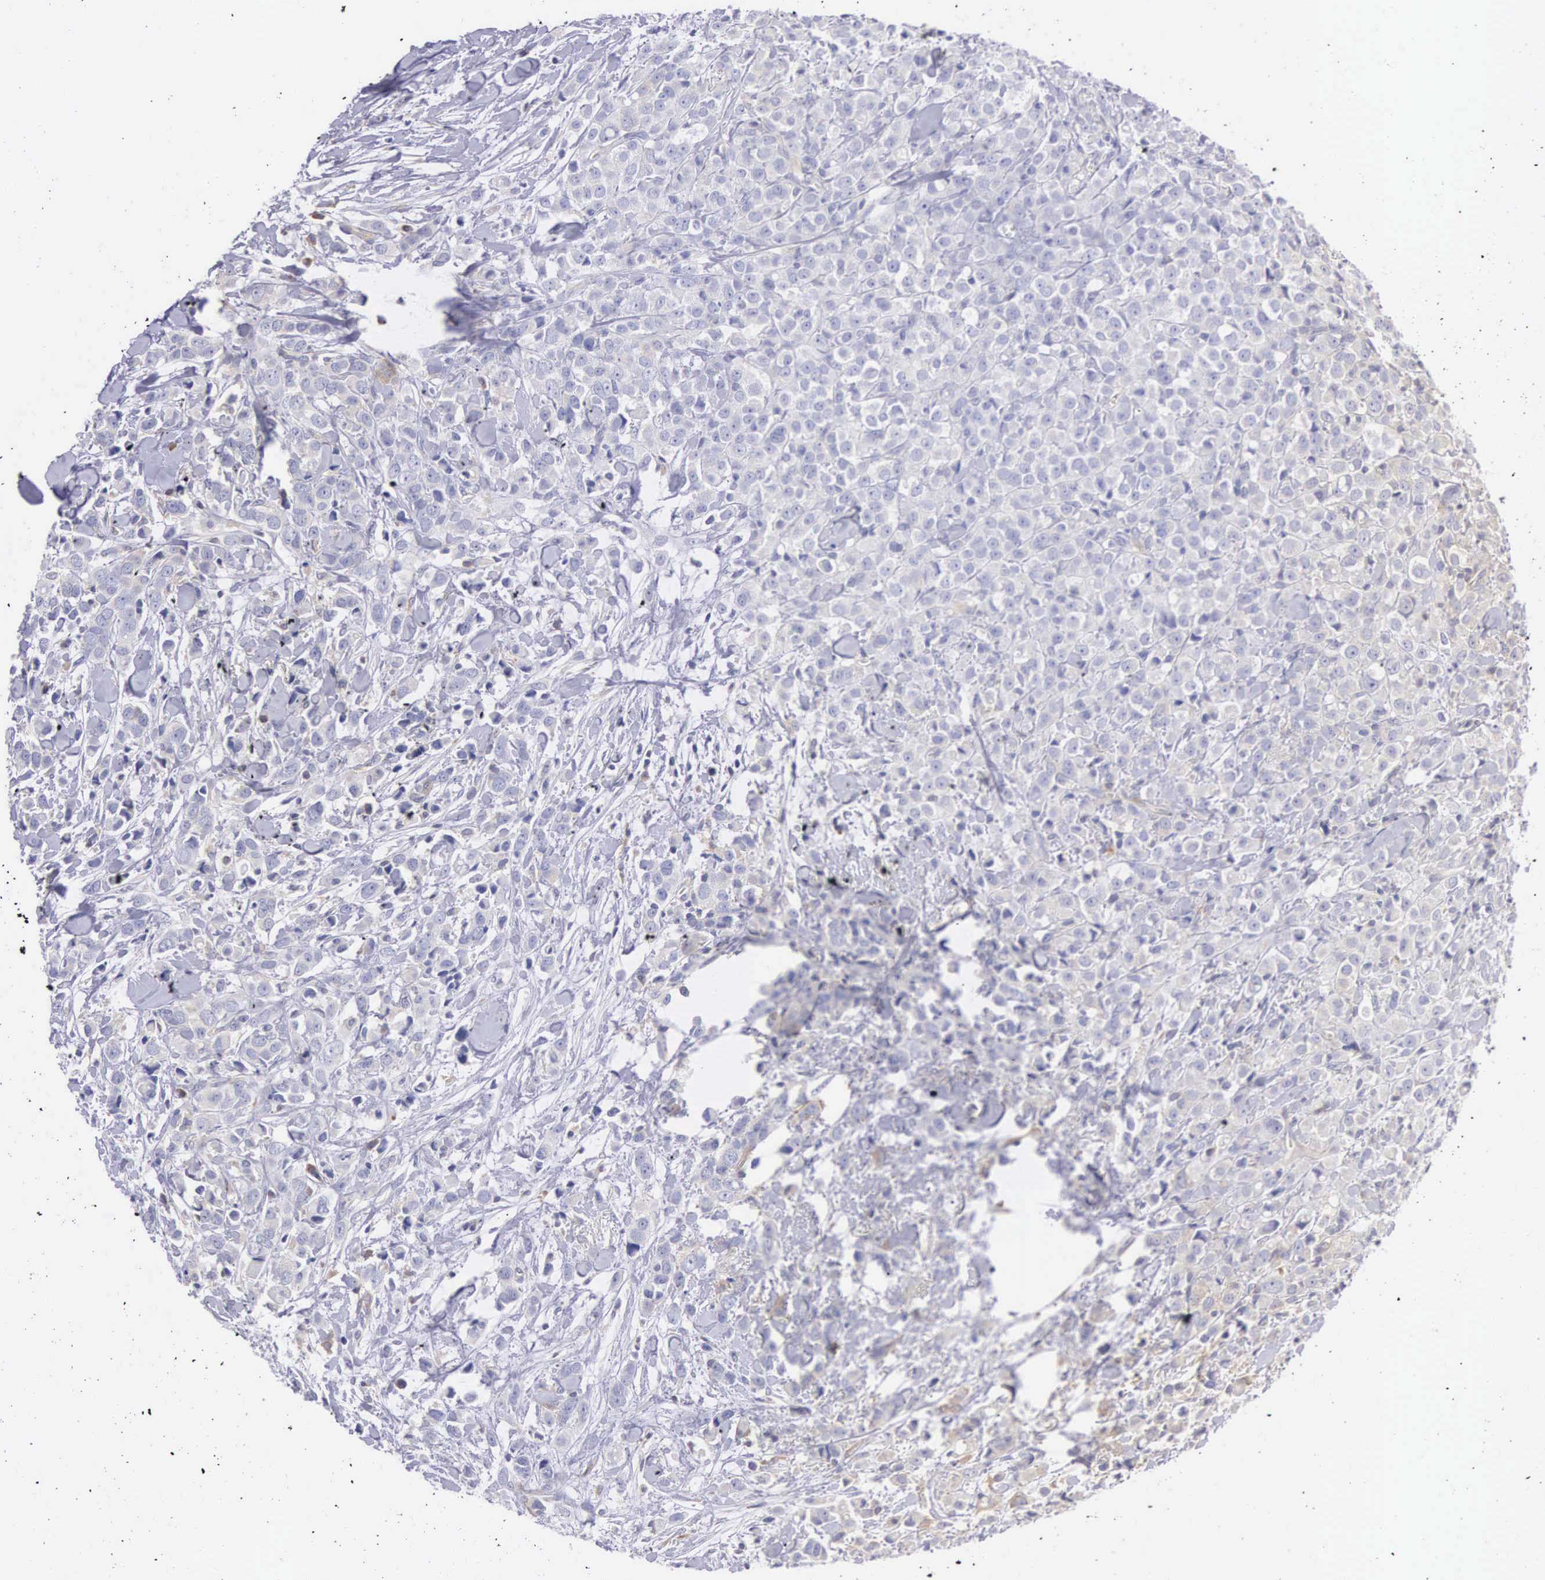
{"staining": {"intensity": "negative", "quantity": "none", "location": "none"}, "tissue": "breast cancer", "cell_type": "Tumor cells", "image_type": "cancer", "snomed": [{"axis": "morphology", "description": "Lobular carcinoma"}, {"axis": "topography", "description": "Breast"}], "caption": "Protein analysis of breast lobular carcinoma exhibits no significant positivity in tumor cells.", "gene": "OSBPL3", "patient": {"sex": "female", "age": 57}}